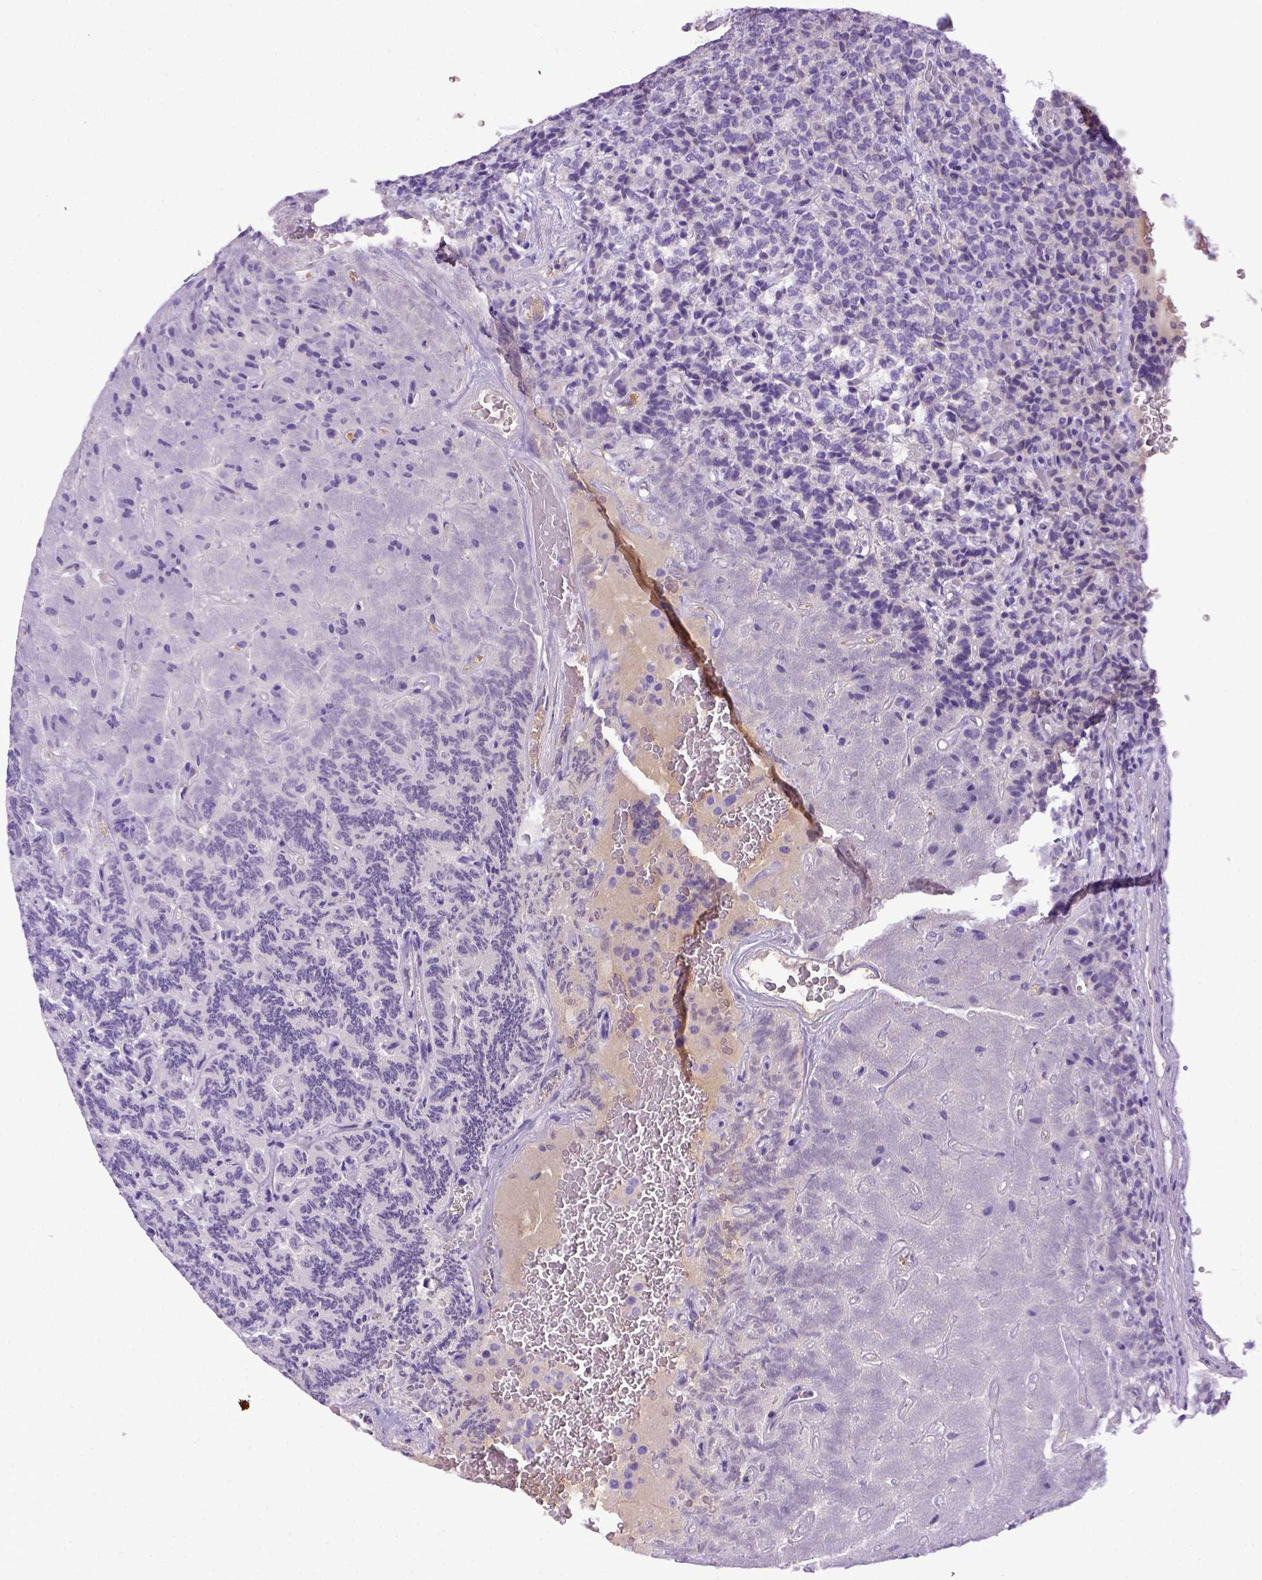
{"staining": {"intensity": "negative", "quantity": "none", "location": "none"}, "tissue": "carcinoid", "cell_type": "Tumor cells", "image_type": "cancer", "snomed": [{"axis": "morphology", "description": "Carcinoid, malignant, NOS"}, {"axis": "topography", "description": "Pancreas"}], "caption": "The image displays no significant expression in tumor cells of carcinoid. (DAB (3,3'-diaminobenzidine) immunohistochemistry (IHC) with hematoxylin counter stain).", "gene": "ITIH4", "patient": {"sex": "male", "age": 36}}